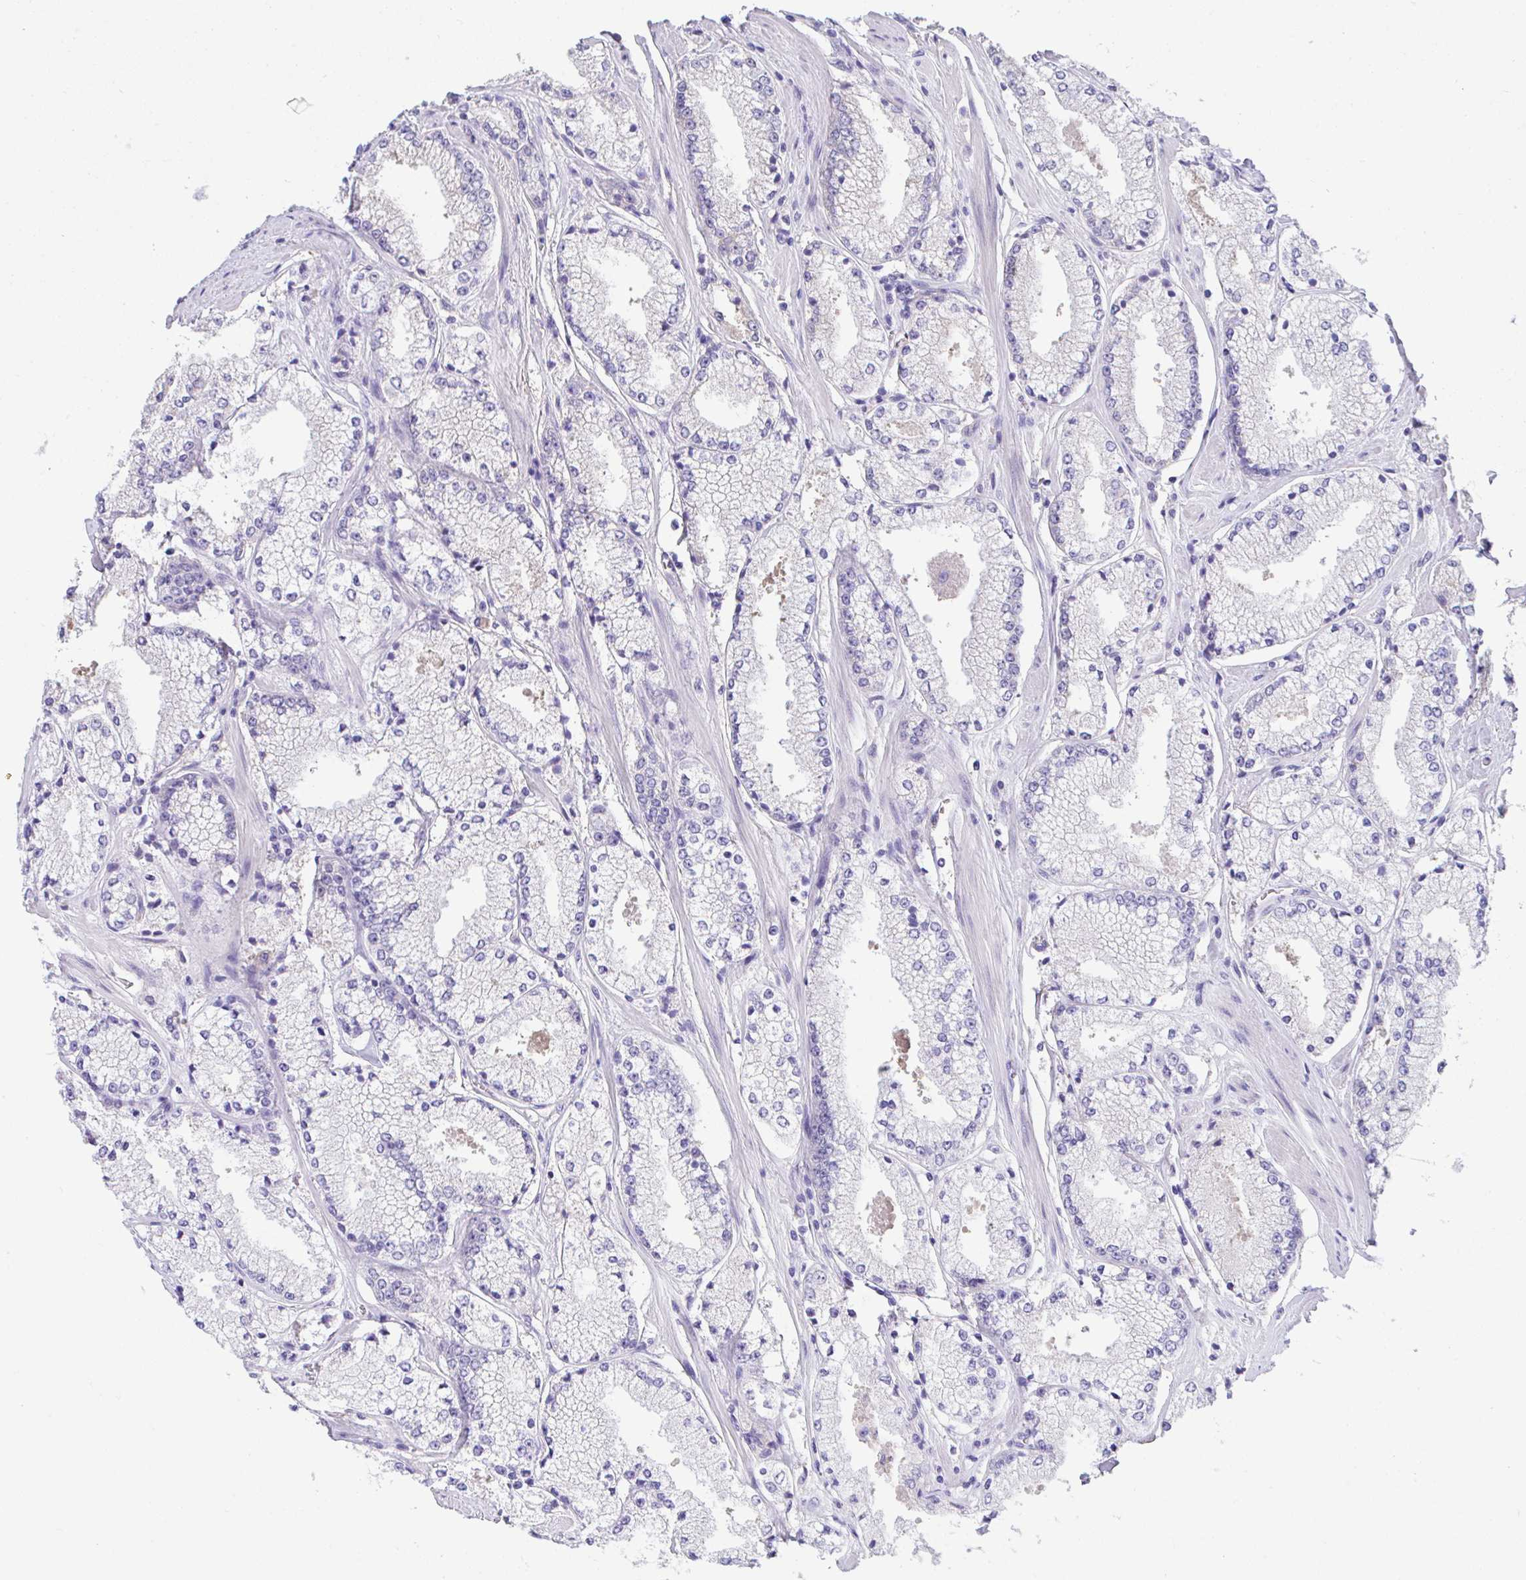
{"staining": {"intensity": "negative", "quantity": "none", "location": "none"}, "tissue": "prostate cancer", "cell_type": "Tumor cells", "image_type": "cancer", "snomed": [{"axis": "morphology", "description": "Adenocarcinoma, High grade"}, {"axis": "topography", "description": "Prostate"}], "caption": "Immunohistochemistry of human prostate cancer (high-grade adenocarcinoma) shows no positivity in tumor cells. (DAB (3,3'-diaminobenzidine) IHC, high magnification).", "gene": "HOXB4", "patient": {"sex": "male", "age": 63}}